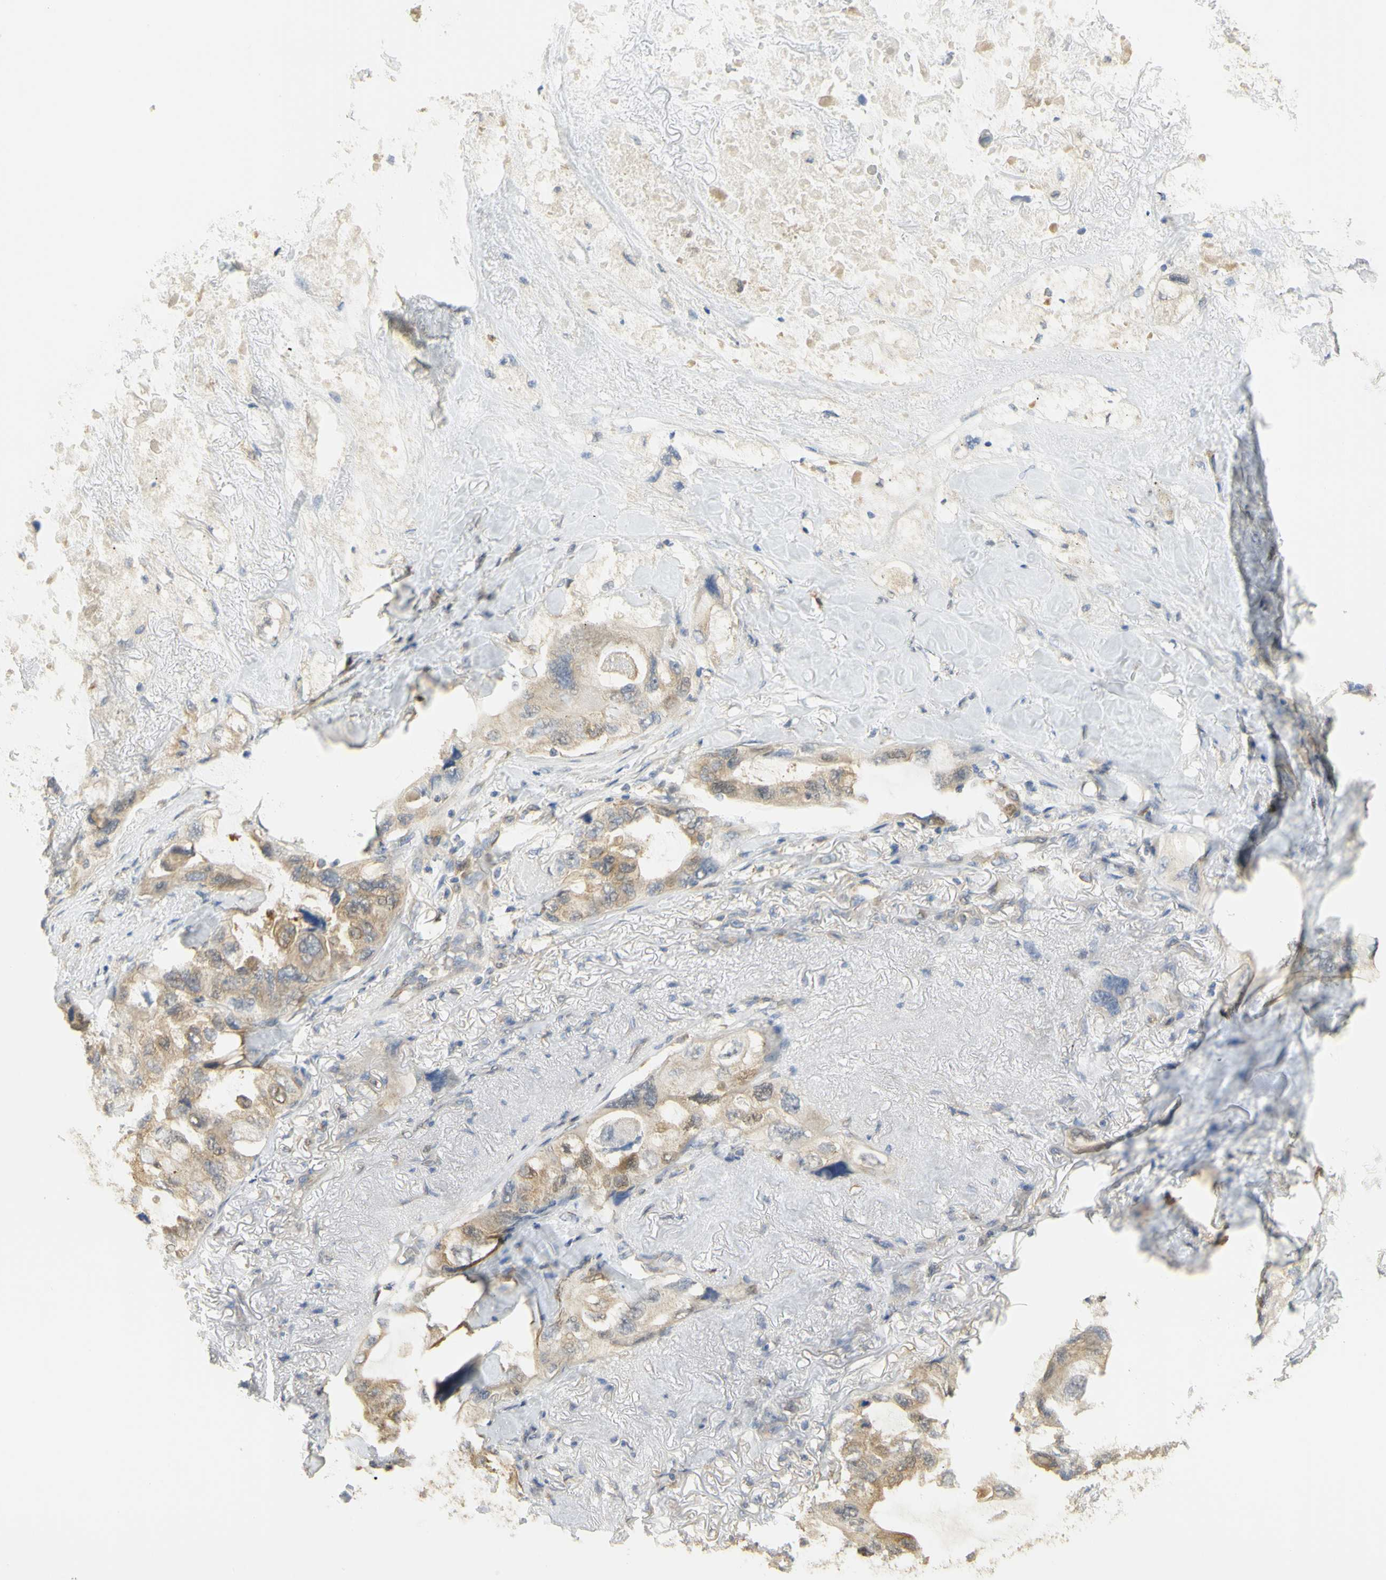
{"staining": {"intensity": "moderate", "quantity": ">75%", "location": "cytoplasmic/membranous"}, "tissue": "lung cancer", "cell_type": "Tumor cells", "image_type": "cancer", "snomed": [{"axis": "morphology", "description": "Squamous cell carcinoma, NOS"}, {"axis": "topography", "description": "Lung"}], "caption": "IHC image of neoplastic tissue: lung squamous cell carcinoma stained using IHC exhibits medium levels of moderate protein expression localized specifically in the cytoplasmic/membranous of tumor cells, appearing as a cytoplasmic/membranous brown color.", "gene": "PAK1", "patient": {"sex": "female", "age": 73}}